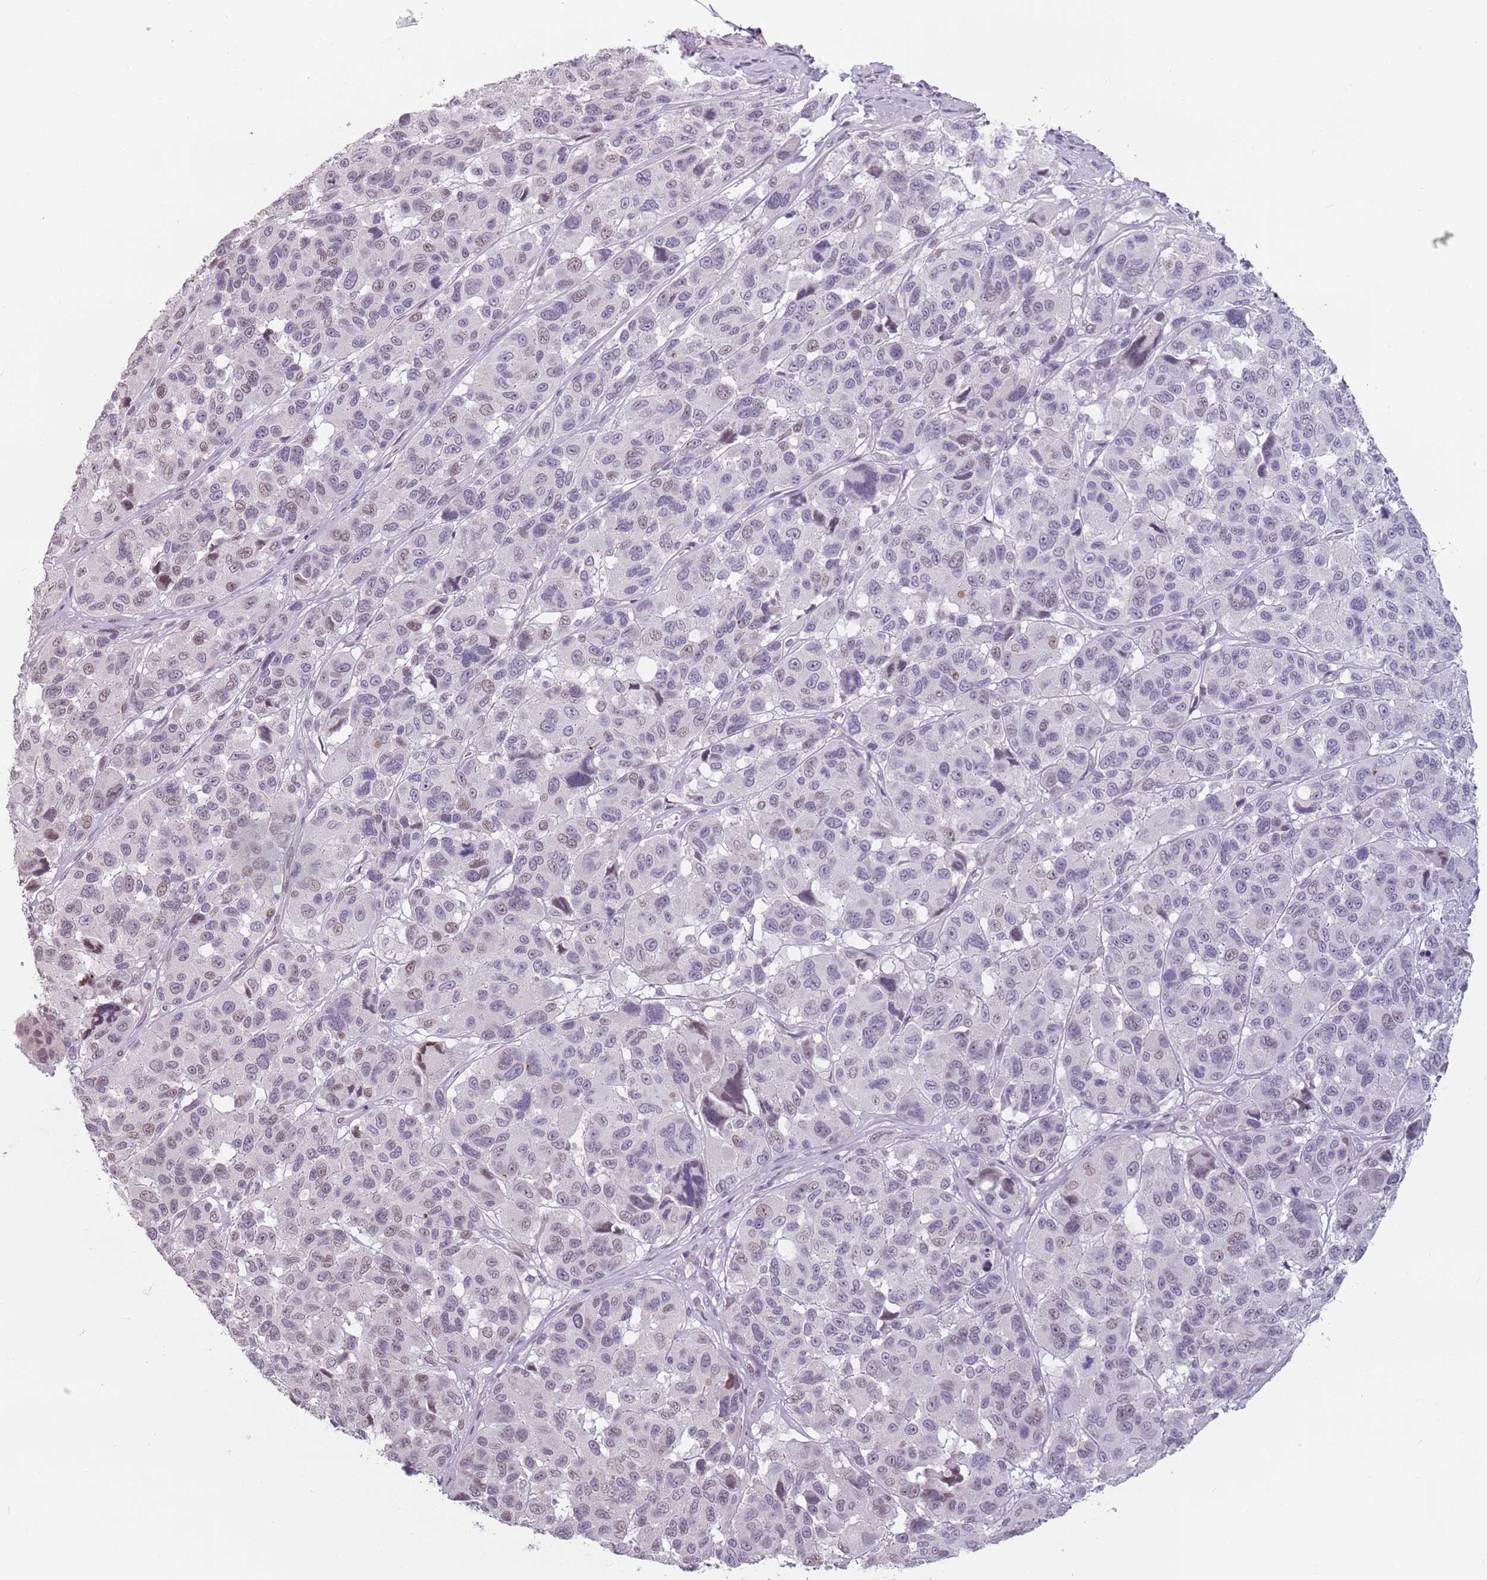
{"staining": {"intensity": "weak", "quantity": "25%-75%", "location": "nuclear"}, "tissue": "melanoma", "cell_type": "Tumor cells", "image_type": "cancer", "snomed": [{"axis": "morphology", "description": "Malignant melanoma, NOS"}, {"axis": "topography", "description": "Skin"}], "caption": "Immunohistochemistry (IHC) photomicrograph of neoplastic tissue: human malignant melanoma stained using IHC demonstrates low levels of weak protein expression localized specifically in the nuclear of tumor cells, appearing as a nuclear brown color.", "gene": "PTCHD1", "patient": {"sex": "female", "age": 66}}